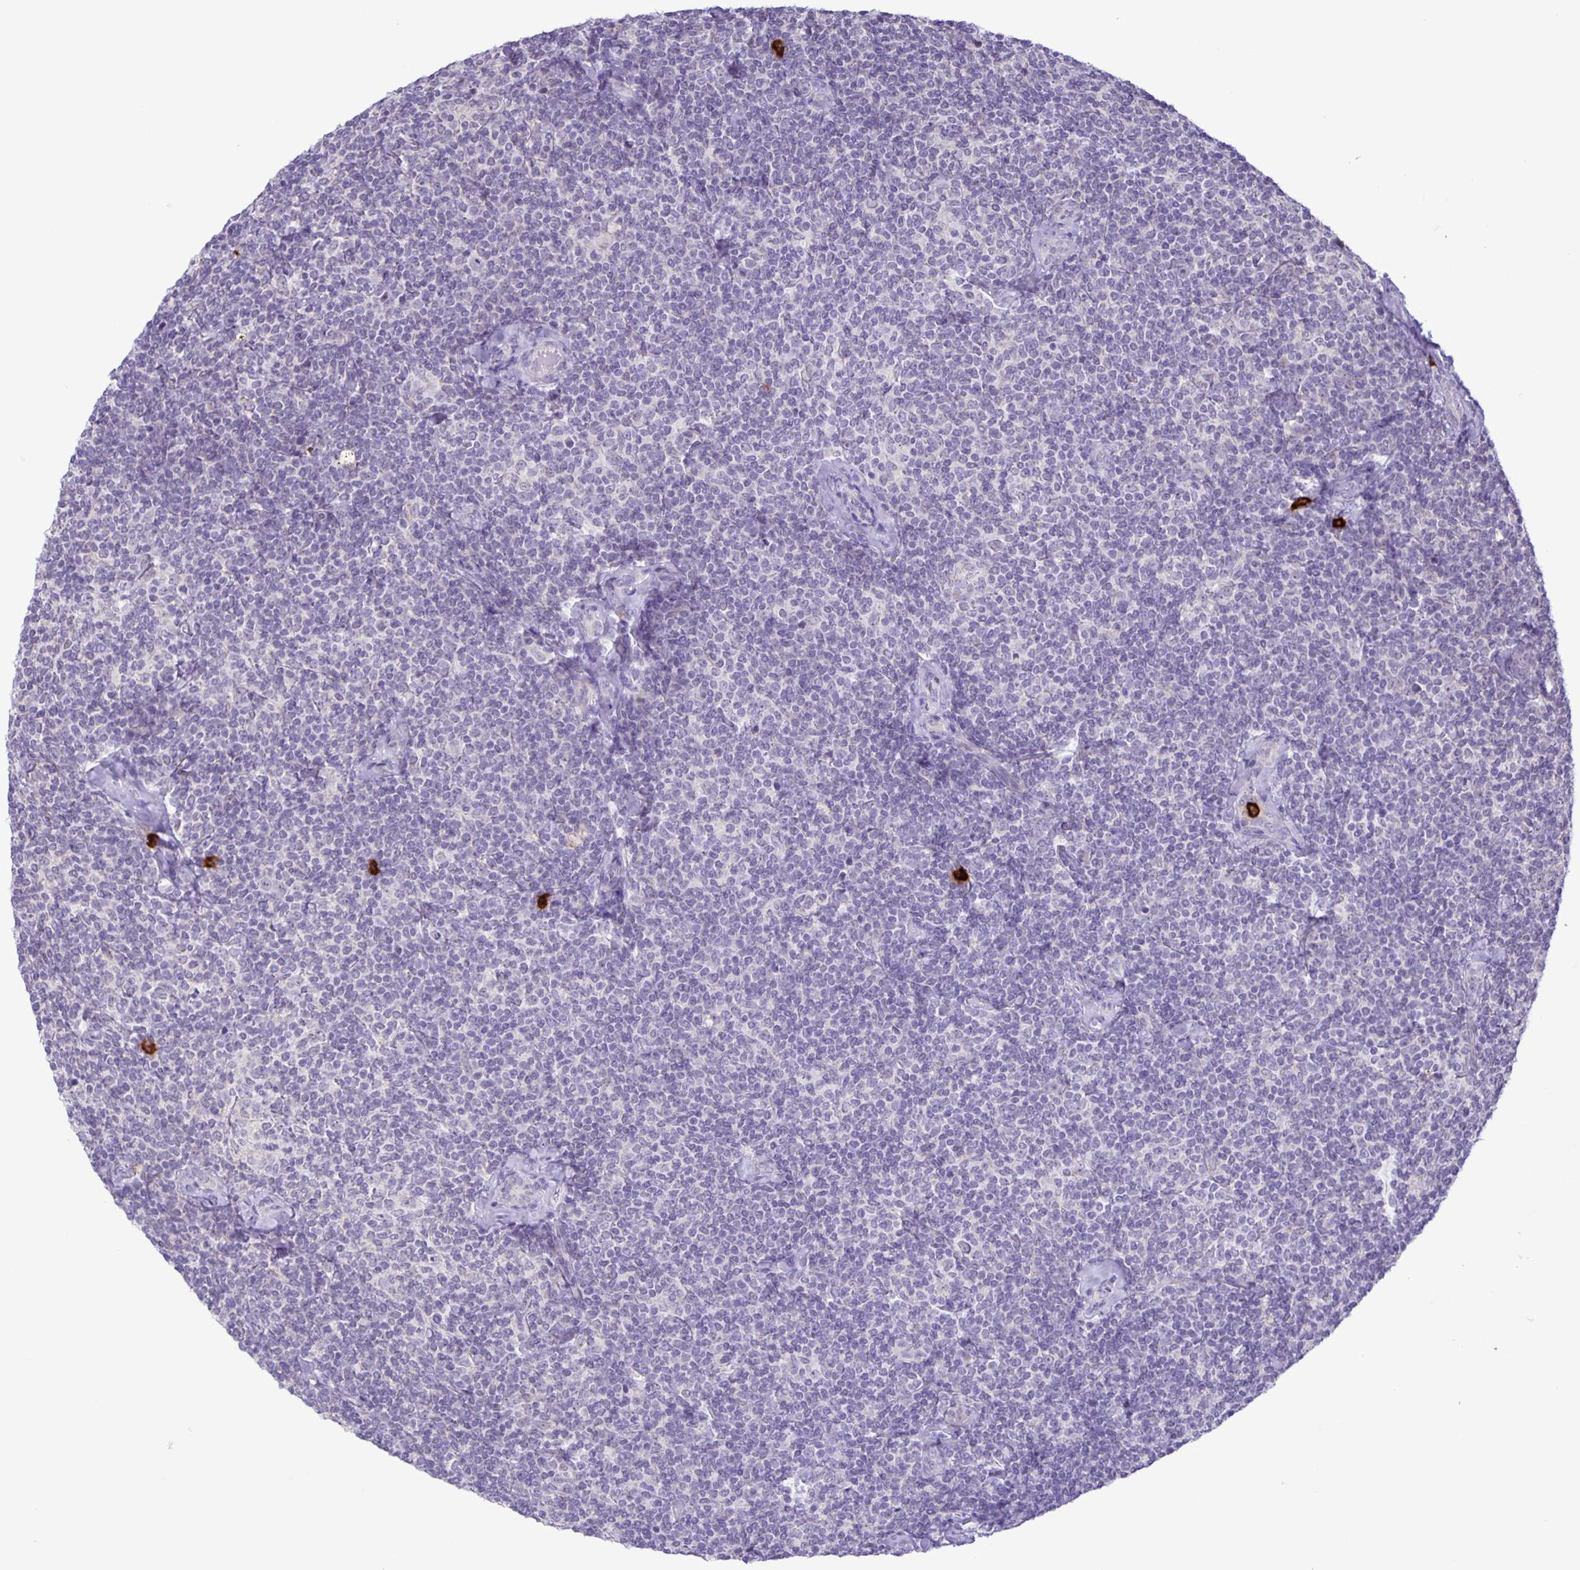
{"staining": {"intensity": "negative", "quantity": "none", "location": "none"}, "tissue": "lymphoma", "cell_type": "Tumor cells", "image_type": "cancer", "snomed": [{"axis": "morphology", "description": "Malignant lymphoma, non-Hodgkin's type, Low grade"}, {"axis": "topography", "description": "Lymph node"}], "caption": "DAB immunohistochemical staining of malignant lymphoma, non-Hodgkin's type (low-grade) displays no significant staining in tumor cells.", "gene": "ADCK1", "patient": {"sex": "female", "age": 56}}